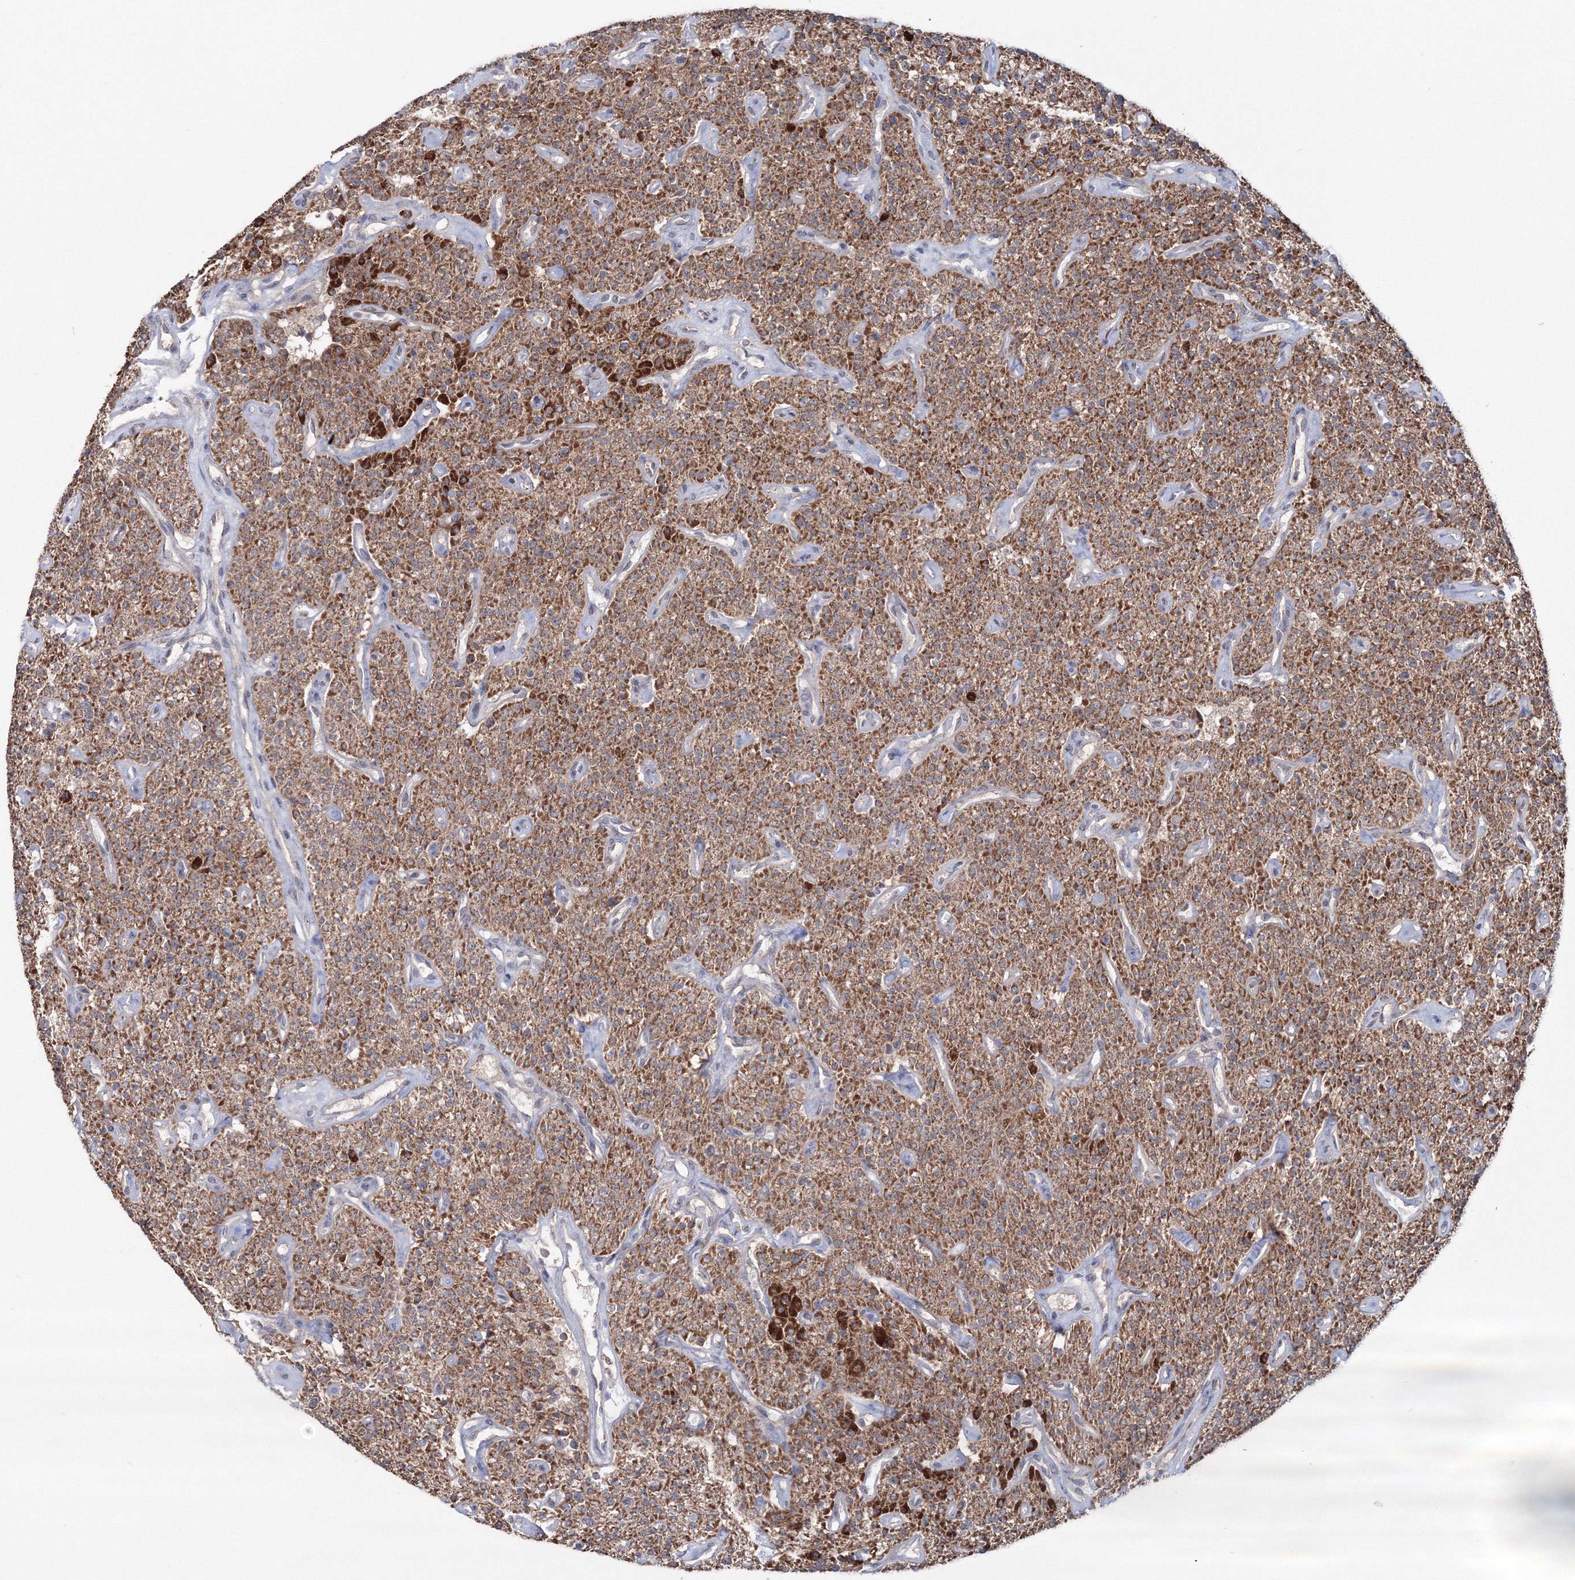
{"staining": {"intensity": "strong", "quantity": ">75%", "location": "cytoplasmic/membranous"}, "tissue": "parathyroid gland", "cell_type": "Glandular cells", "image_type": "normal", "snomed": [{"axis": "morphology", "description": "Normal tissue, NOS"}, {"axis": "topography", "description": "Parathyroid gland"}], "caption": "High-power microscopy captured an IHC photomicrograph of unremarkable parathyroid gland, revealing strong cytoplasmic/membranous positivity in about >75% of glandular cells.", "gene": "PEX13", "patient": {"sex": "male", "age": 46}}